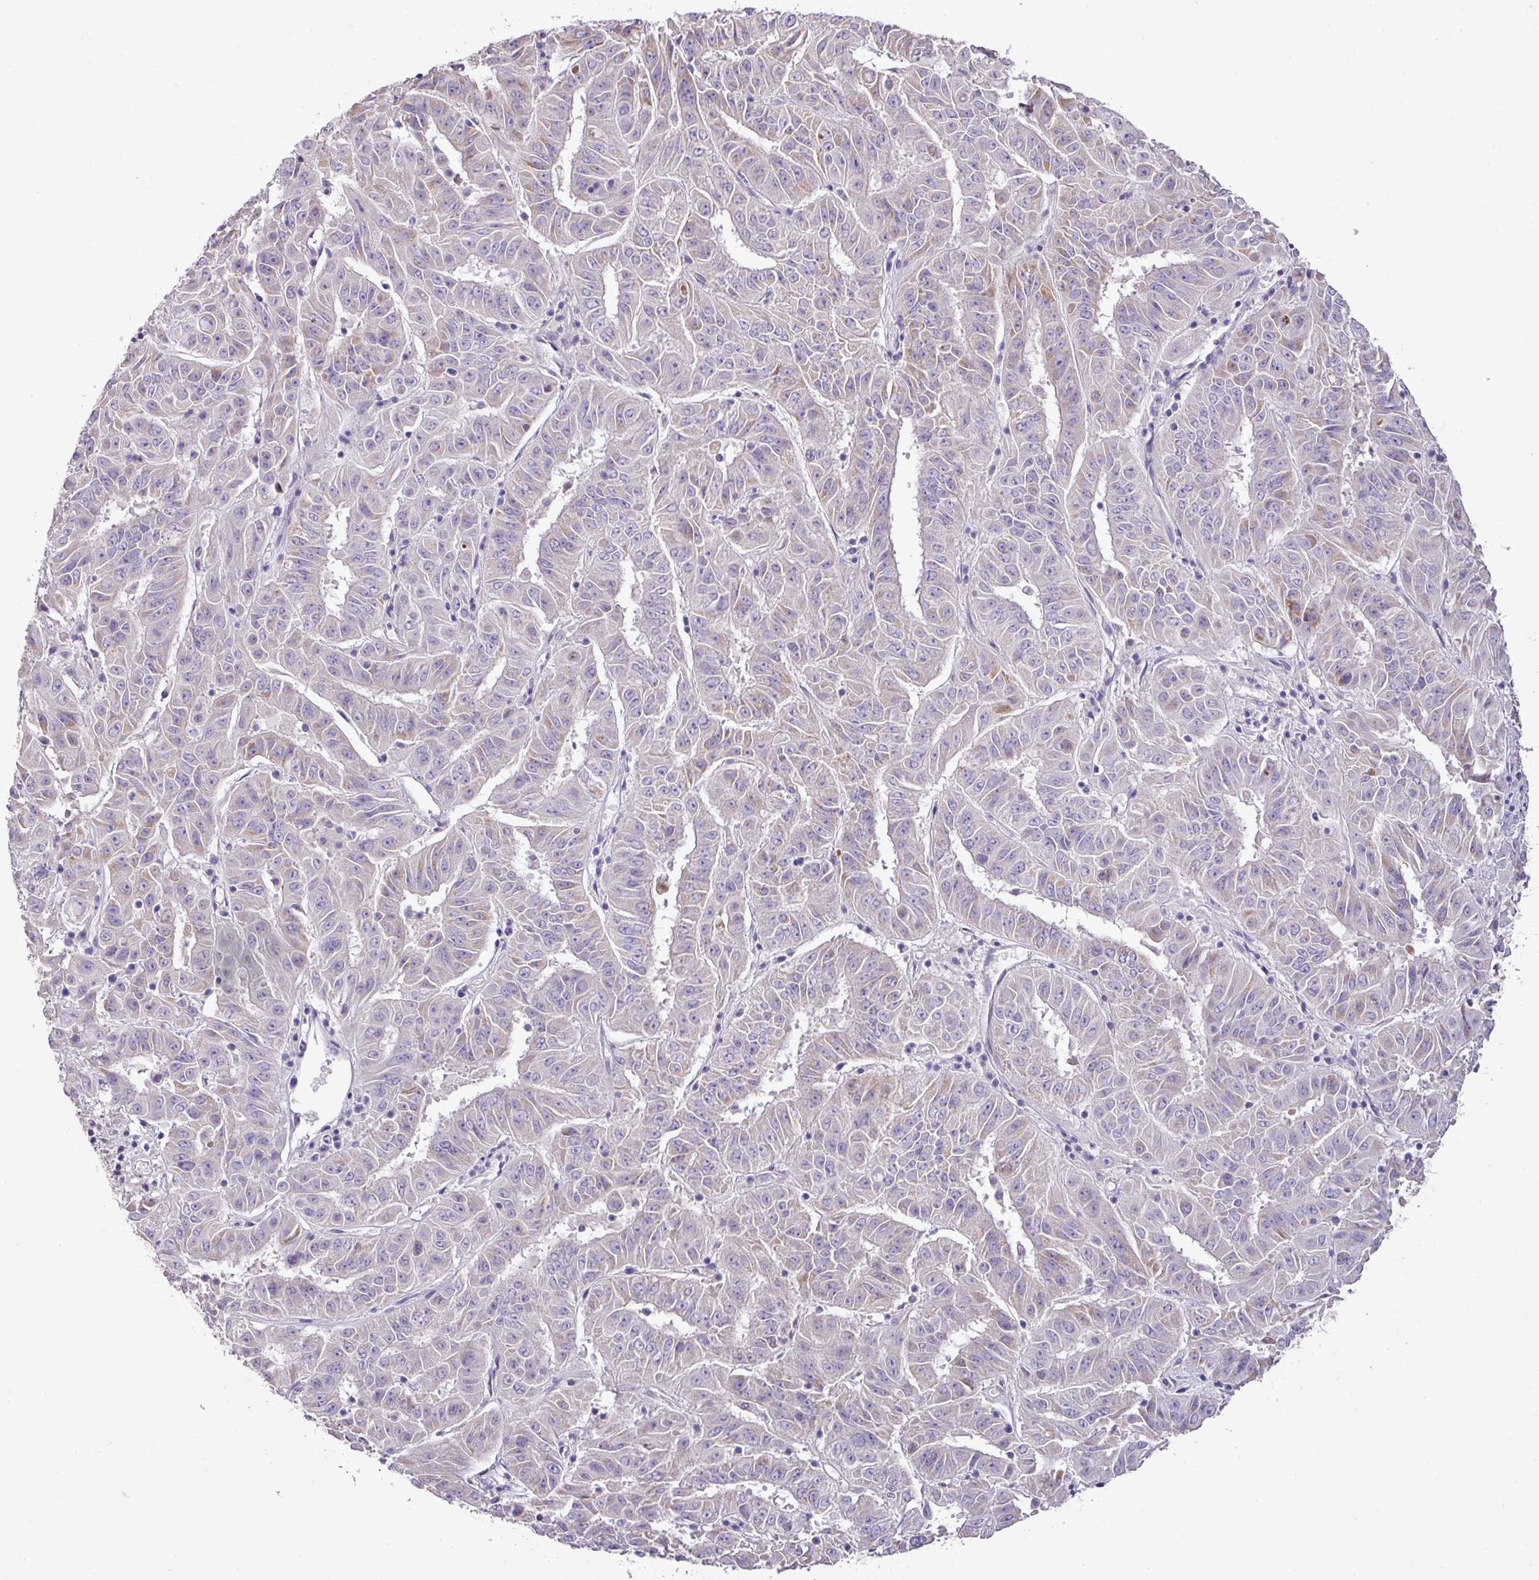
{"staining": {"intensity": "weak", "quantity": "<25%", "location": "cytoplasmic/membranous"}, "tissue": "pancreatic cancer", "cell_type": "Tumor cells", "image_type": "cancer", "snomed": [{"axis": "morphology", "description": "Adenocarcinoma, NOS"}, {"axis": "topography", "description": "Pancreas"}], "caption": "IHC of pancreatic adenocarcinoma demonstrates no staining in tumor cells. (Stains: DAB immunohistochemistry with hematoxylin counter stain, Microscopy: brightfield microscopy at high magnification).", "gene": "BRINP2", "patient": {"sex": "male", "age": 63}}